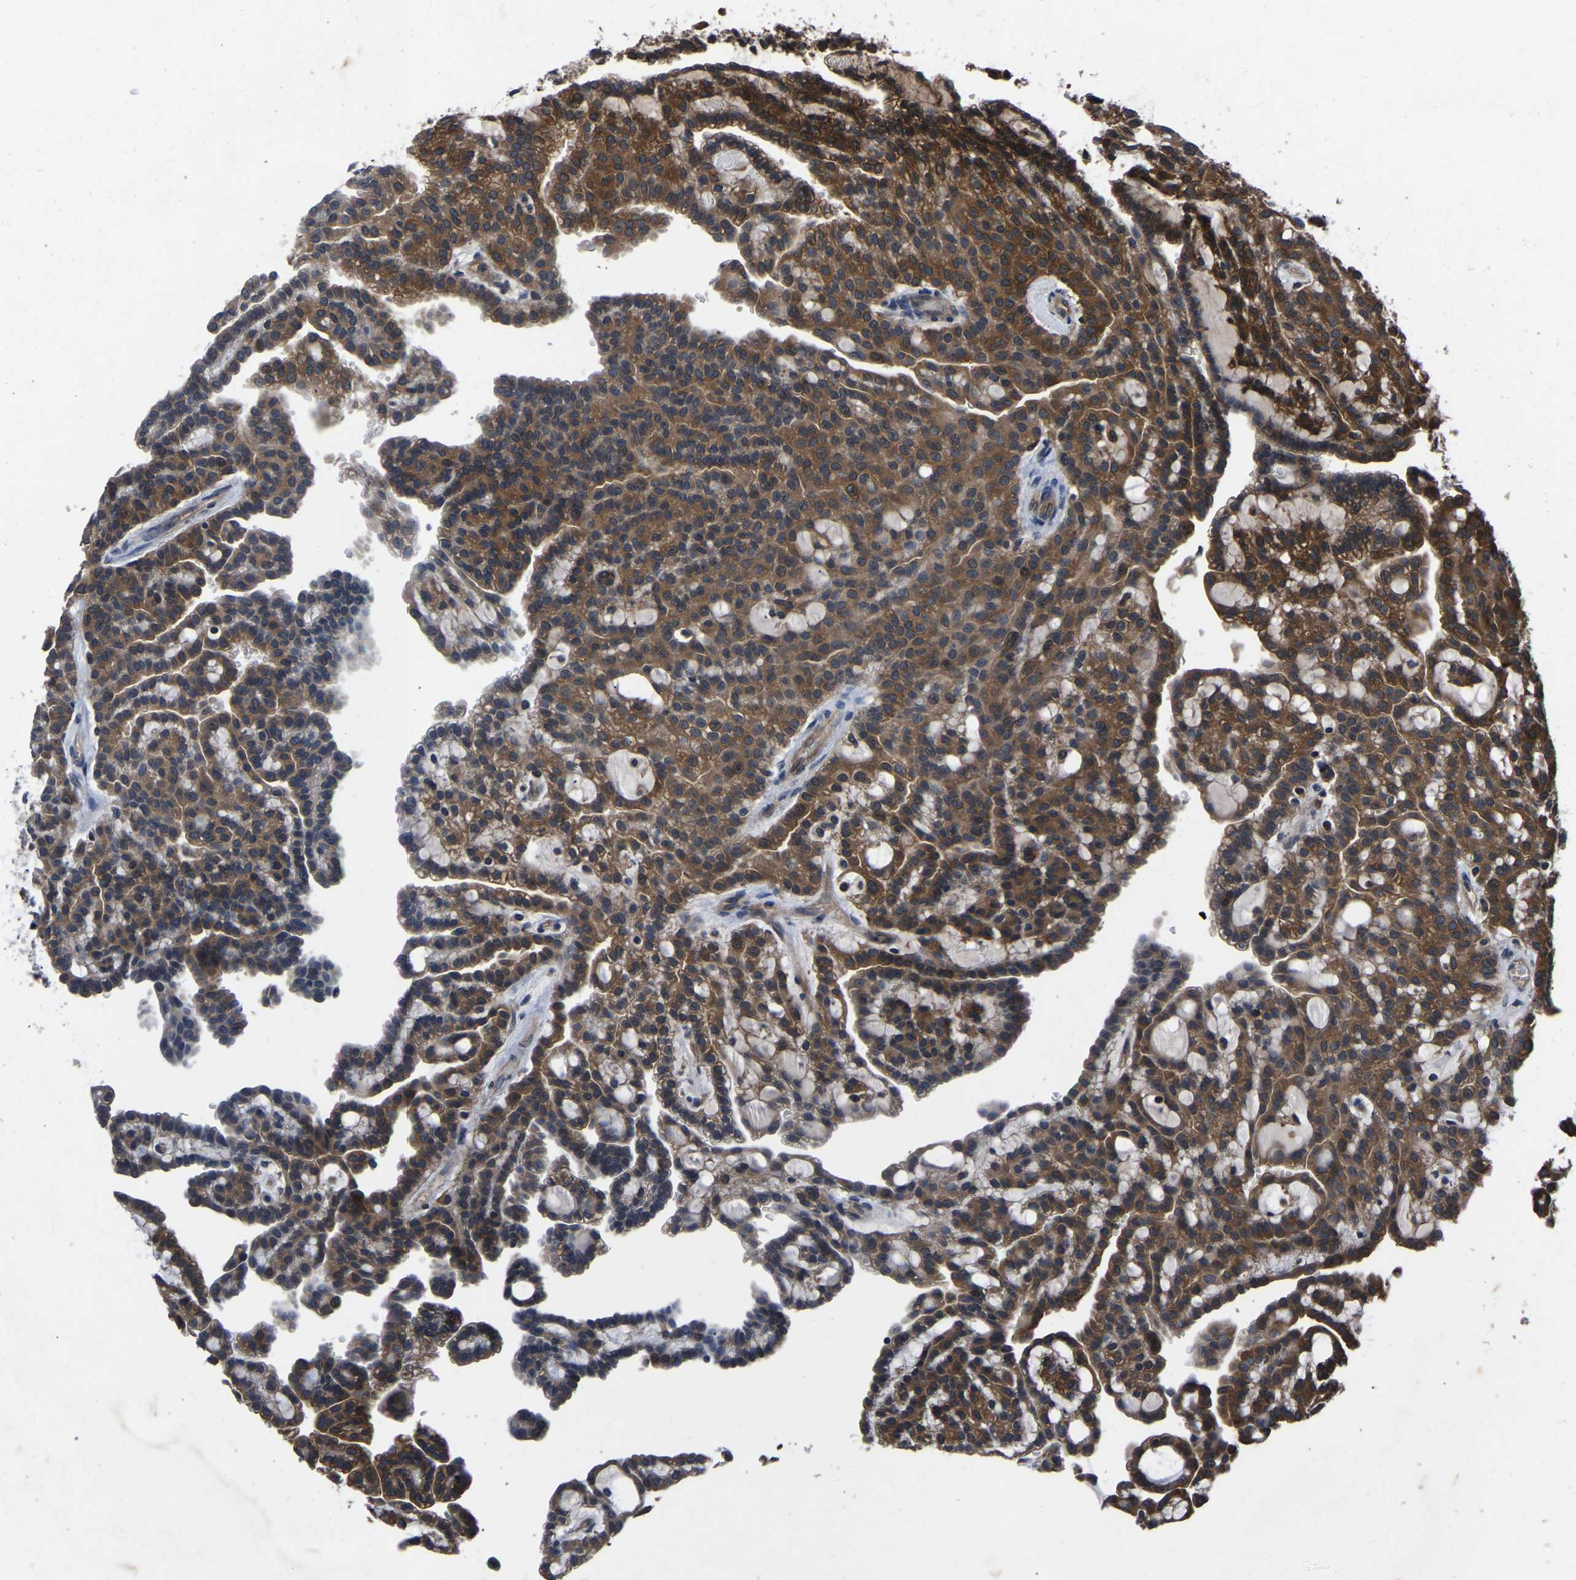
{"staining": {"intensity": "moderate", "quantity": ">75%", "location": "cytoplasmic/membranous"}, "tissue": "renal cancer", "cell_type": "Tumor cells", "image_type": "cancer", "snomed": [{"axis": "morphology", "description": "Adenocarcinoma, NOS"}, {"axis": "topography", "description": "Kidney"}], "caption": "The photomicrograph displays a brown stain indicating the presence of a protein in the cytoplasmic/membranous of tumor cells in renal cancer (adenocarcinoma).", "gene": "FGD5", "patient": {"sex": "male", "age": 63}}